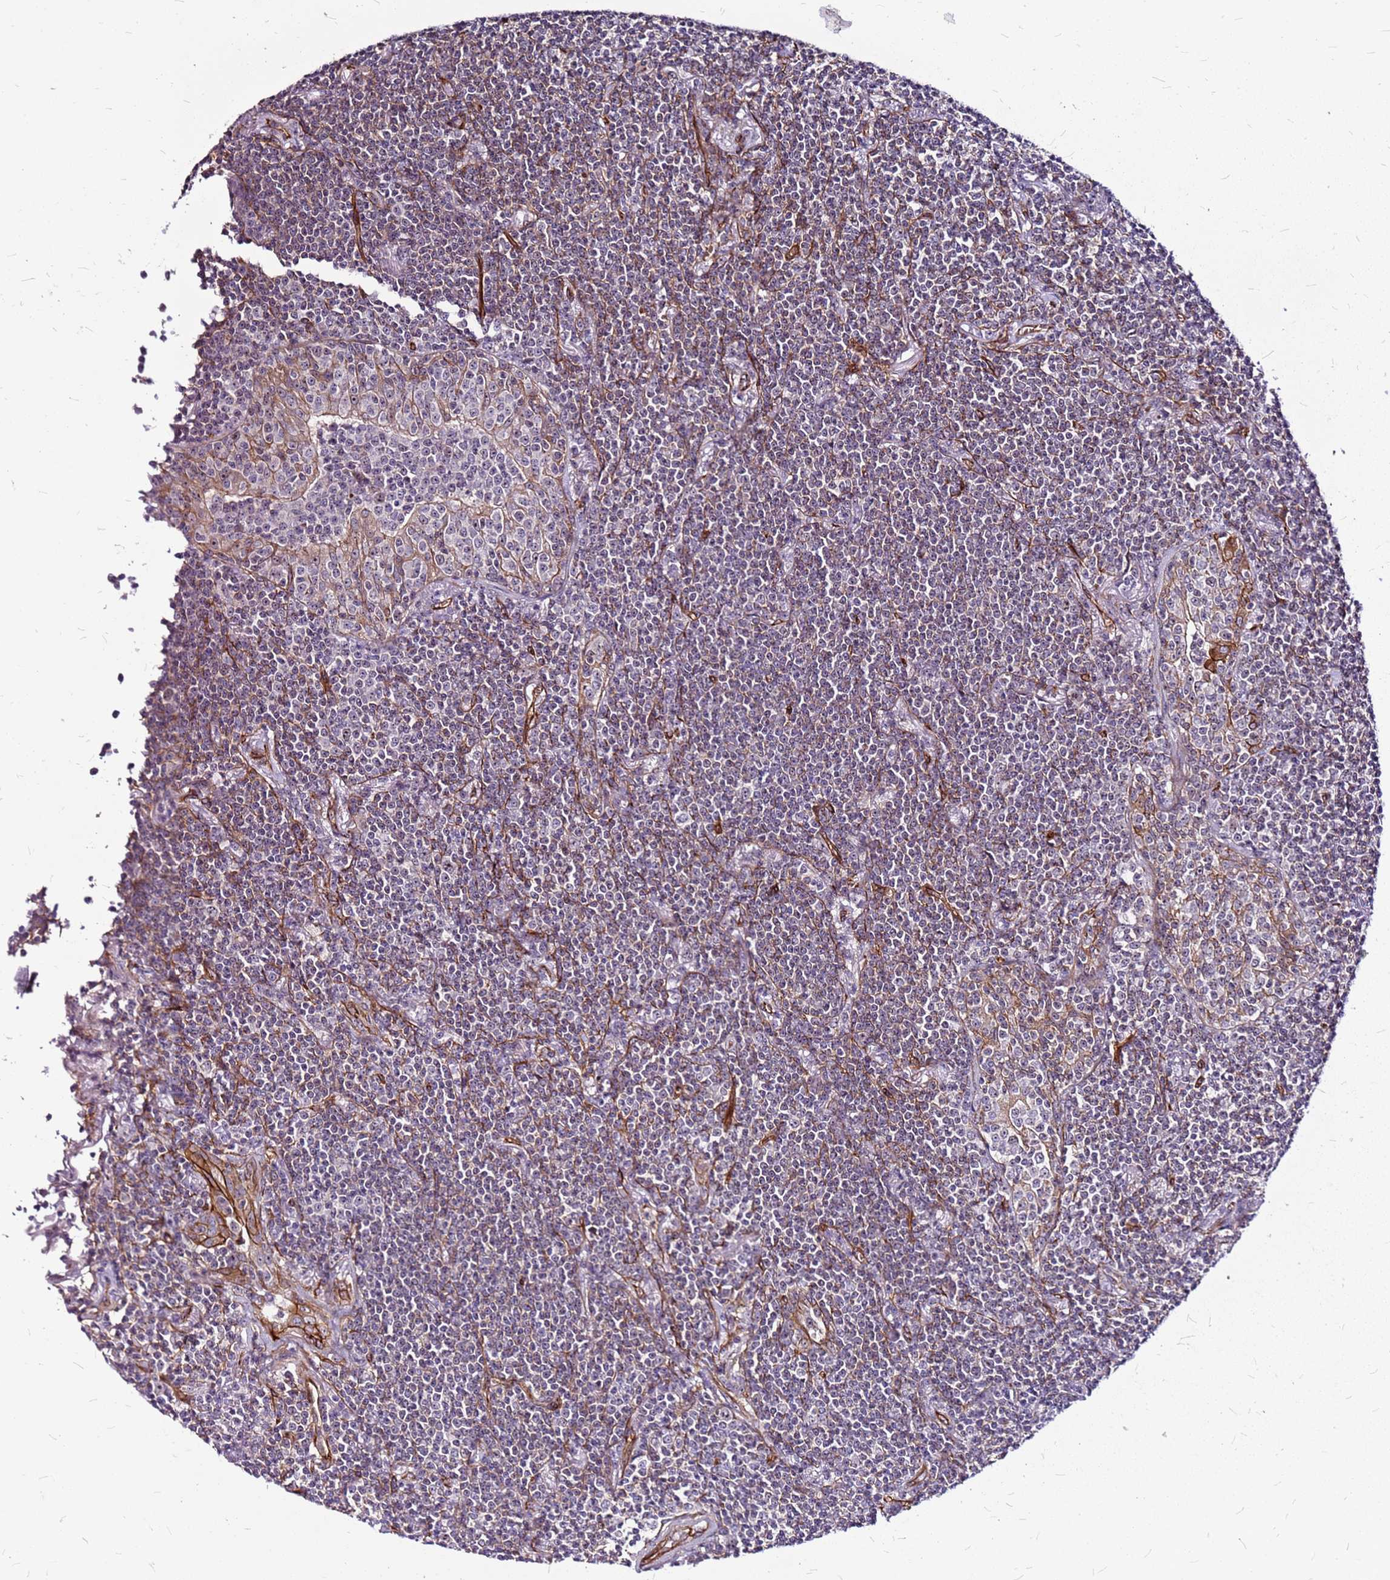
{"staining": {"intensity": "weak", "quantity": "25%-75%", "location": "cytoplasmic/membranous"}, "tissue": "lymphoma", "cell_type": "Tumor cells", "image_type": "cancer", "snomed": [{"axis": "morphology", "description": "Malignant lymphoma, non-Hodgkin's type, Low grade"}, {"axis": "topography", "description": "Lung"}], "caption": "Low-grade malignant lymphoma, non-Hodgkin's type tissue displays weak cytoplasmic/membranous positivity in about 25%-75% of tumor cells", "gene": "TOPAZ1", "patient": {"sex": "female", "age": 71}}